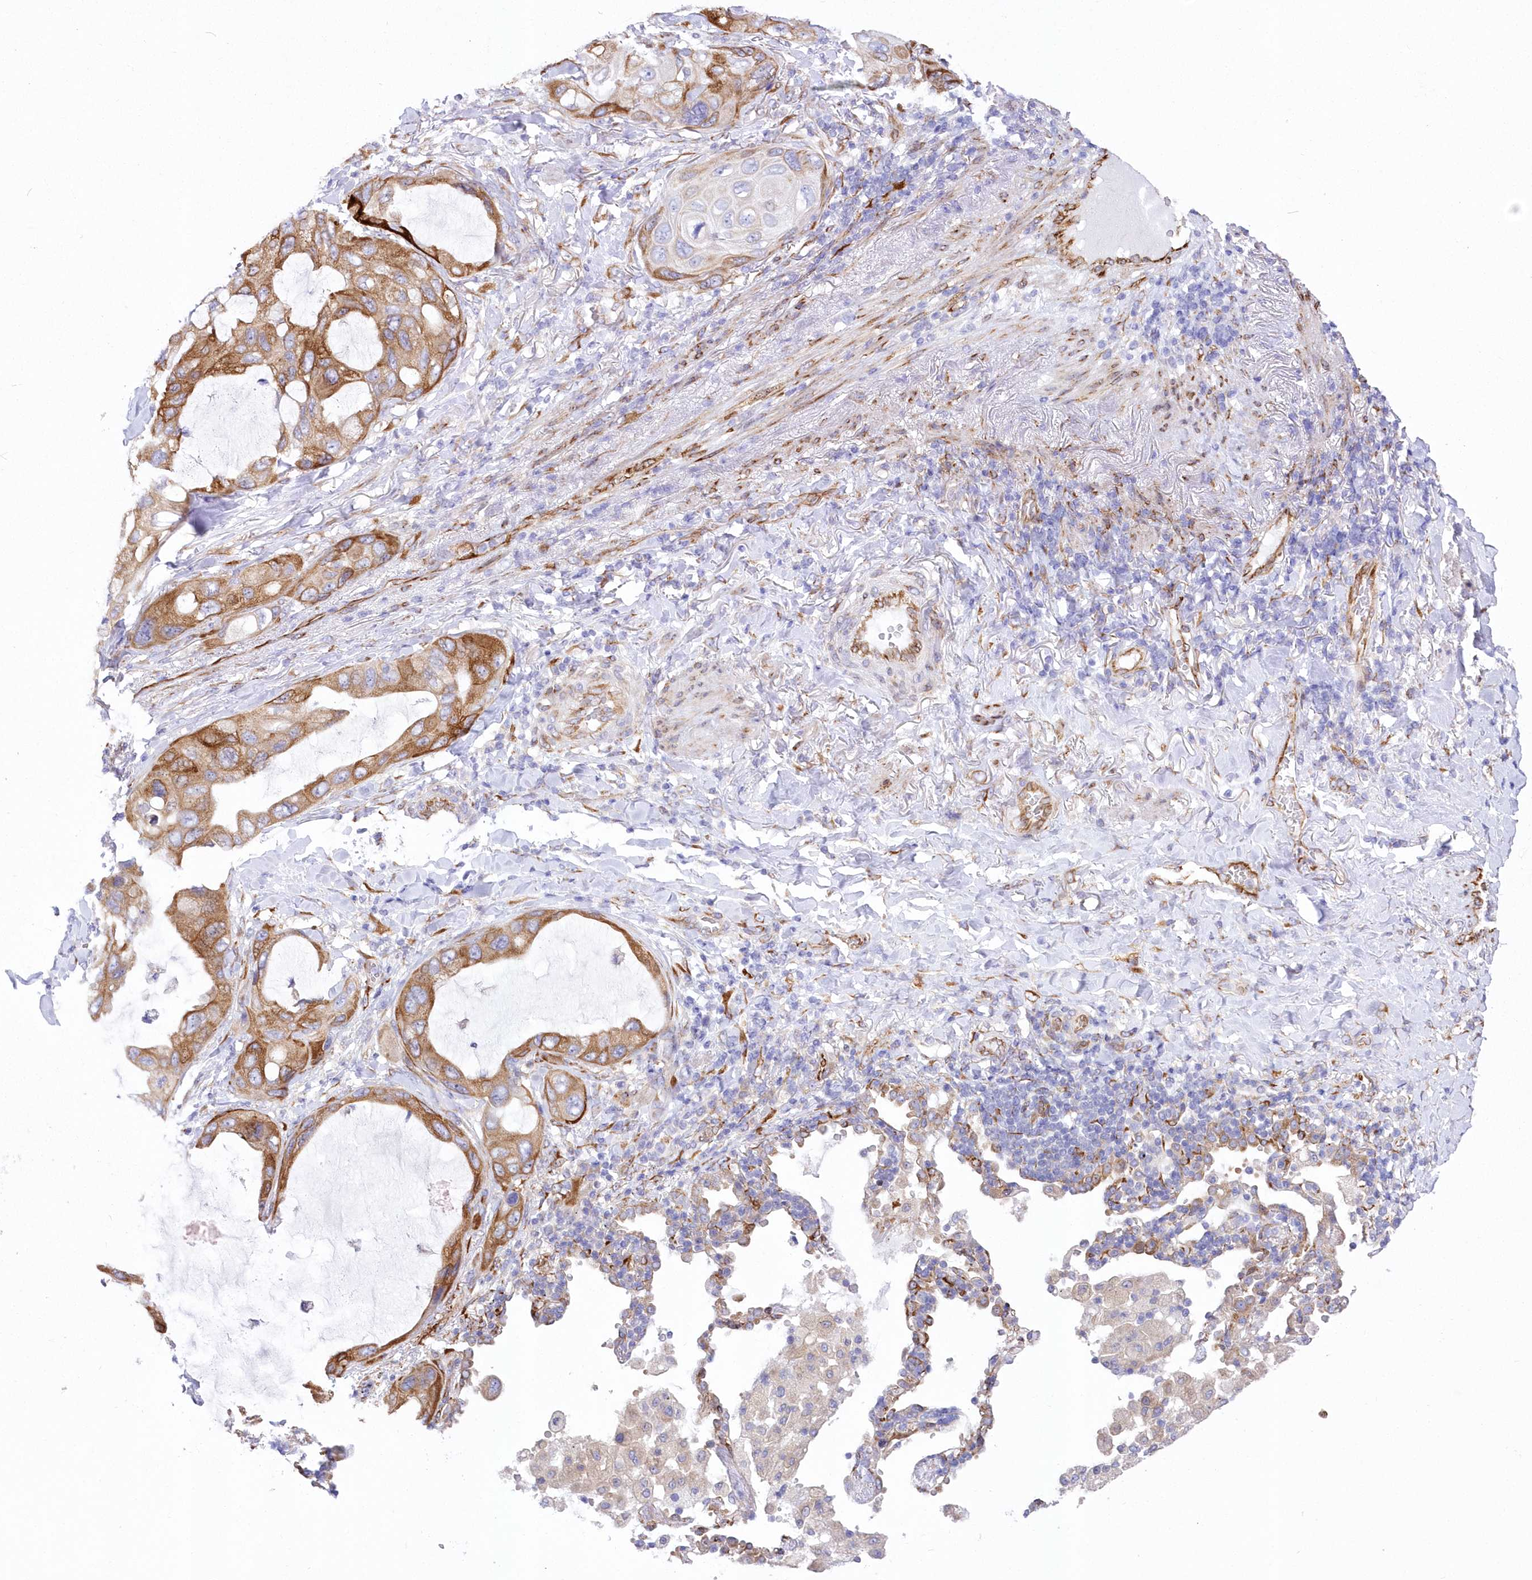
{"staining": {"intensity": "moderate", "quantity": ">75%", "location": "cytoplasmic/membranous"}, "tissue": "lung cancer", "cell_type": "Tumor cells", "image_type": "cancer", "snomed": [{"axis": "morphology", "description": "Squamous cell carcinoma, NOS"}, {"axis": "topography", "description": "Lung"}], "caption": "This histopathology image displays immunohistochemistry staining of human lung squamous cell carcinoma, with medium moderate cytoplasmic/membranous expression in about >75% of tumor cells.", "gene": "YTHDC2", "patient": {"sex": "female", "age": 73}}